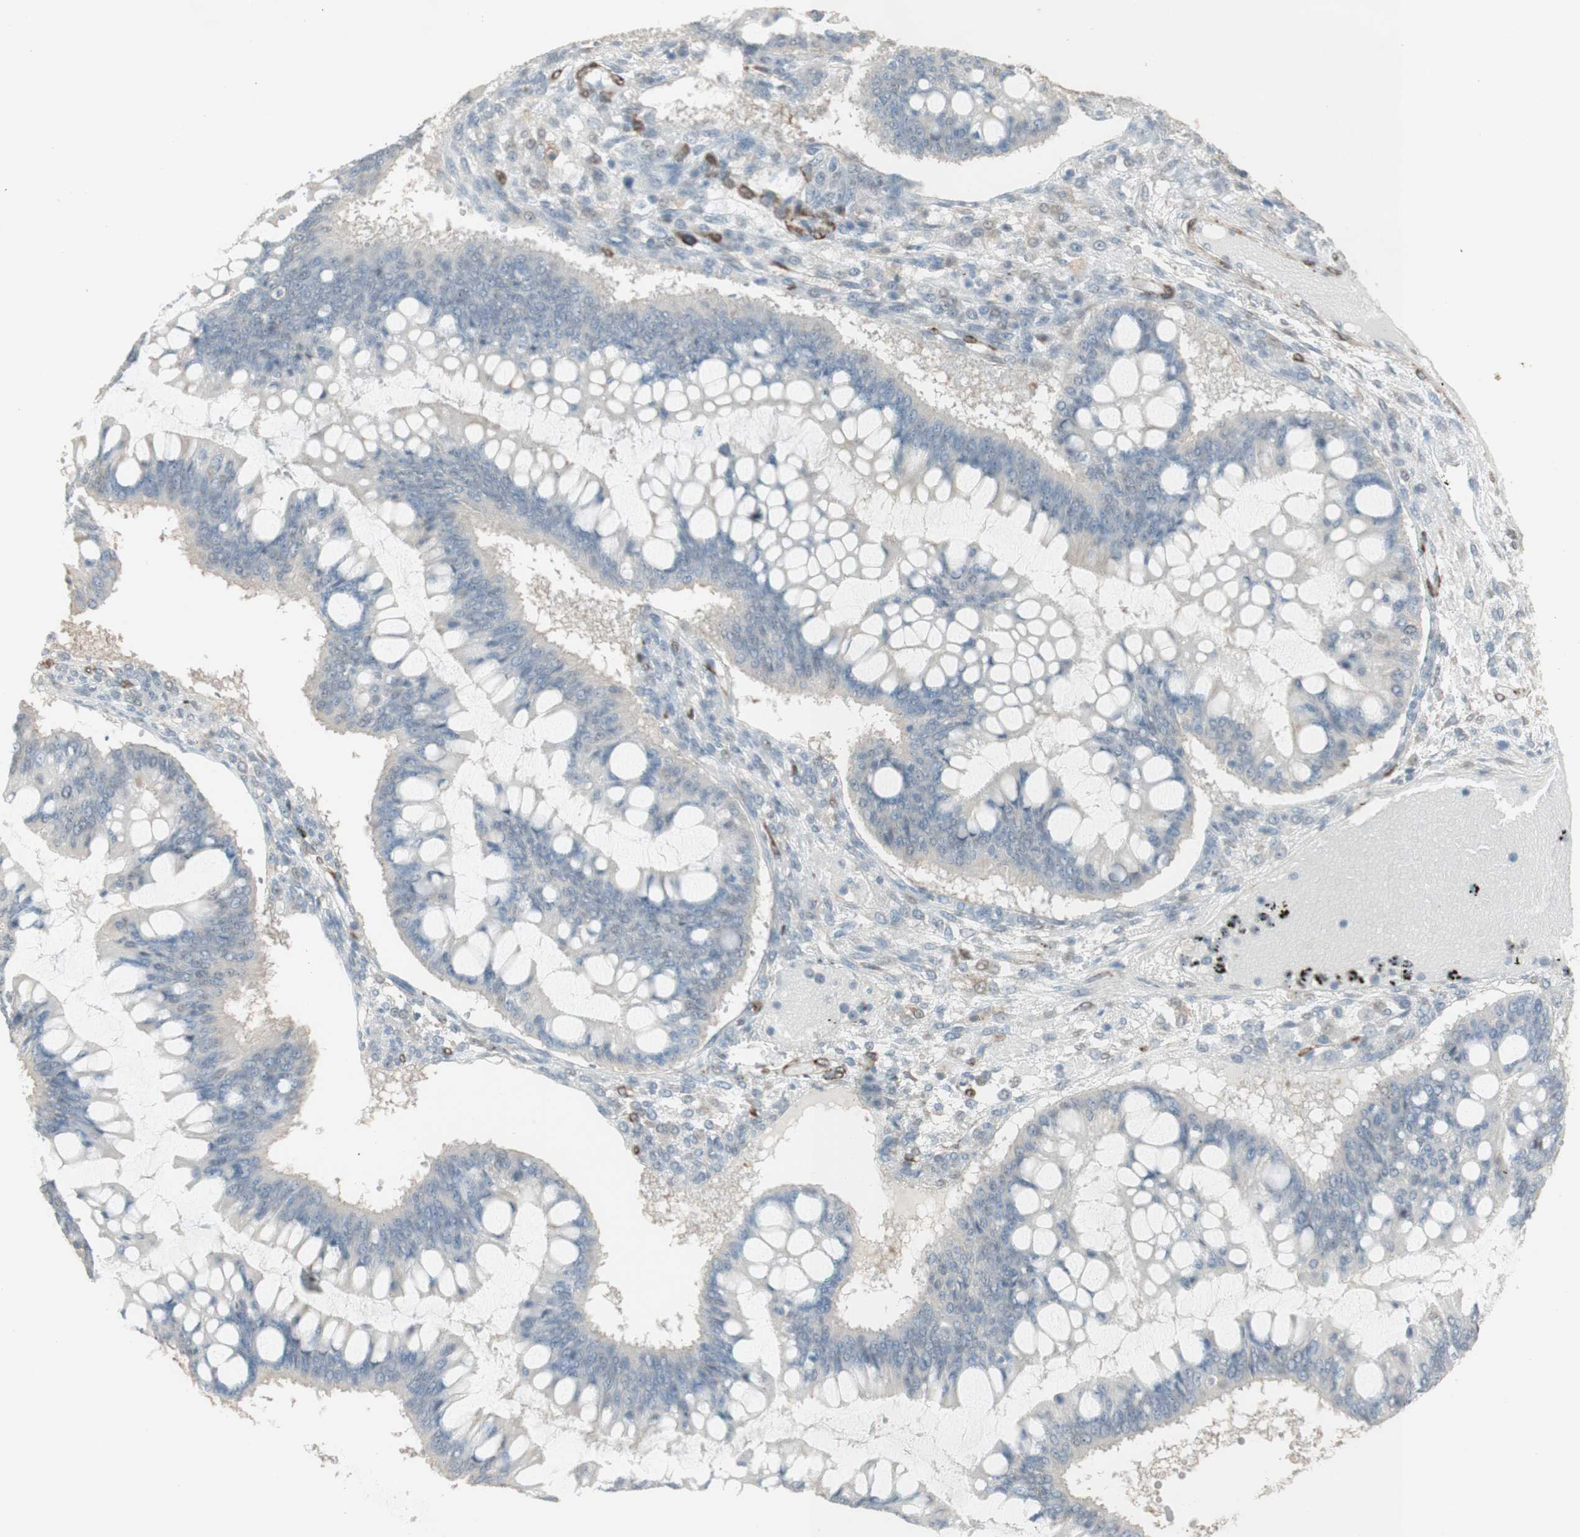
{"staining": {"intensity": "negative", "quantity": "none", "location": "none"}, "tissue": "ovarian cancer", "cell_type": "Tumor cells", "image_type": "cancer", "snomed": [{"axis": "morphology", "description": "Cystadenocarcinoma, mucinous, NOS"}, {"axis": "topography", "description": "Ovary"}], "caption": "This is a image of IHC staining of ovarian cancer, which shows no positivity in tumor cells. (DAB (3,3'-diaminobenzidine) IHC with hematoxylin counter stain).", "gene": "MUC3A", "patient": {"sex": "female", "age": 73}}